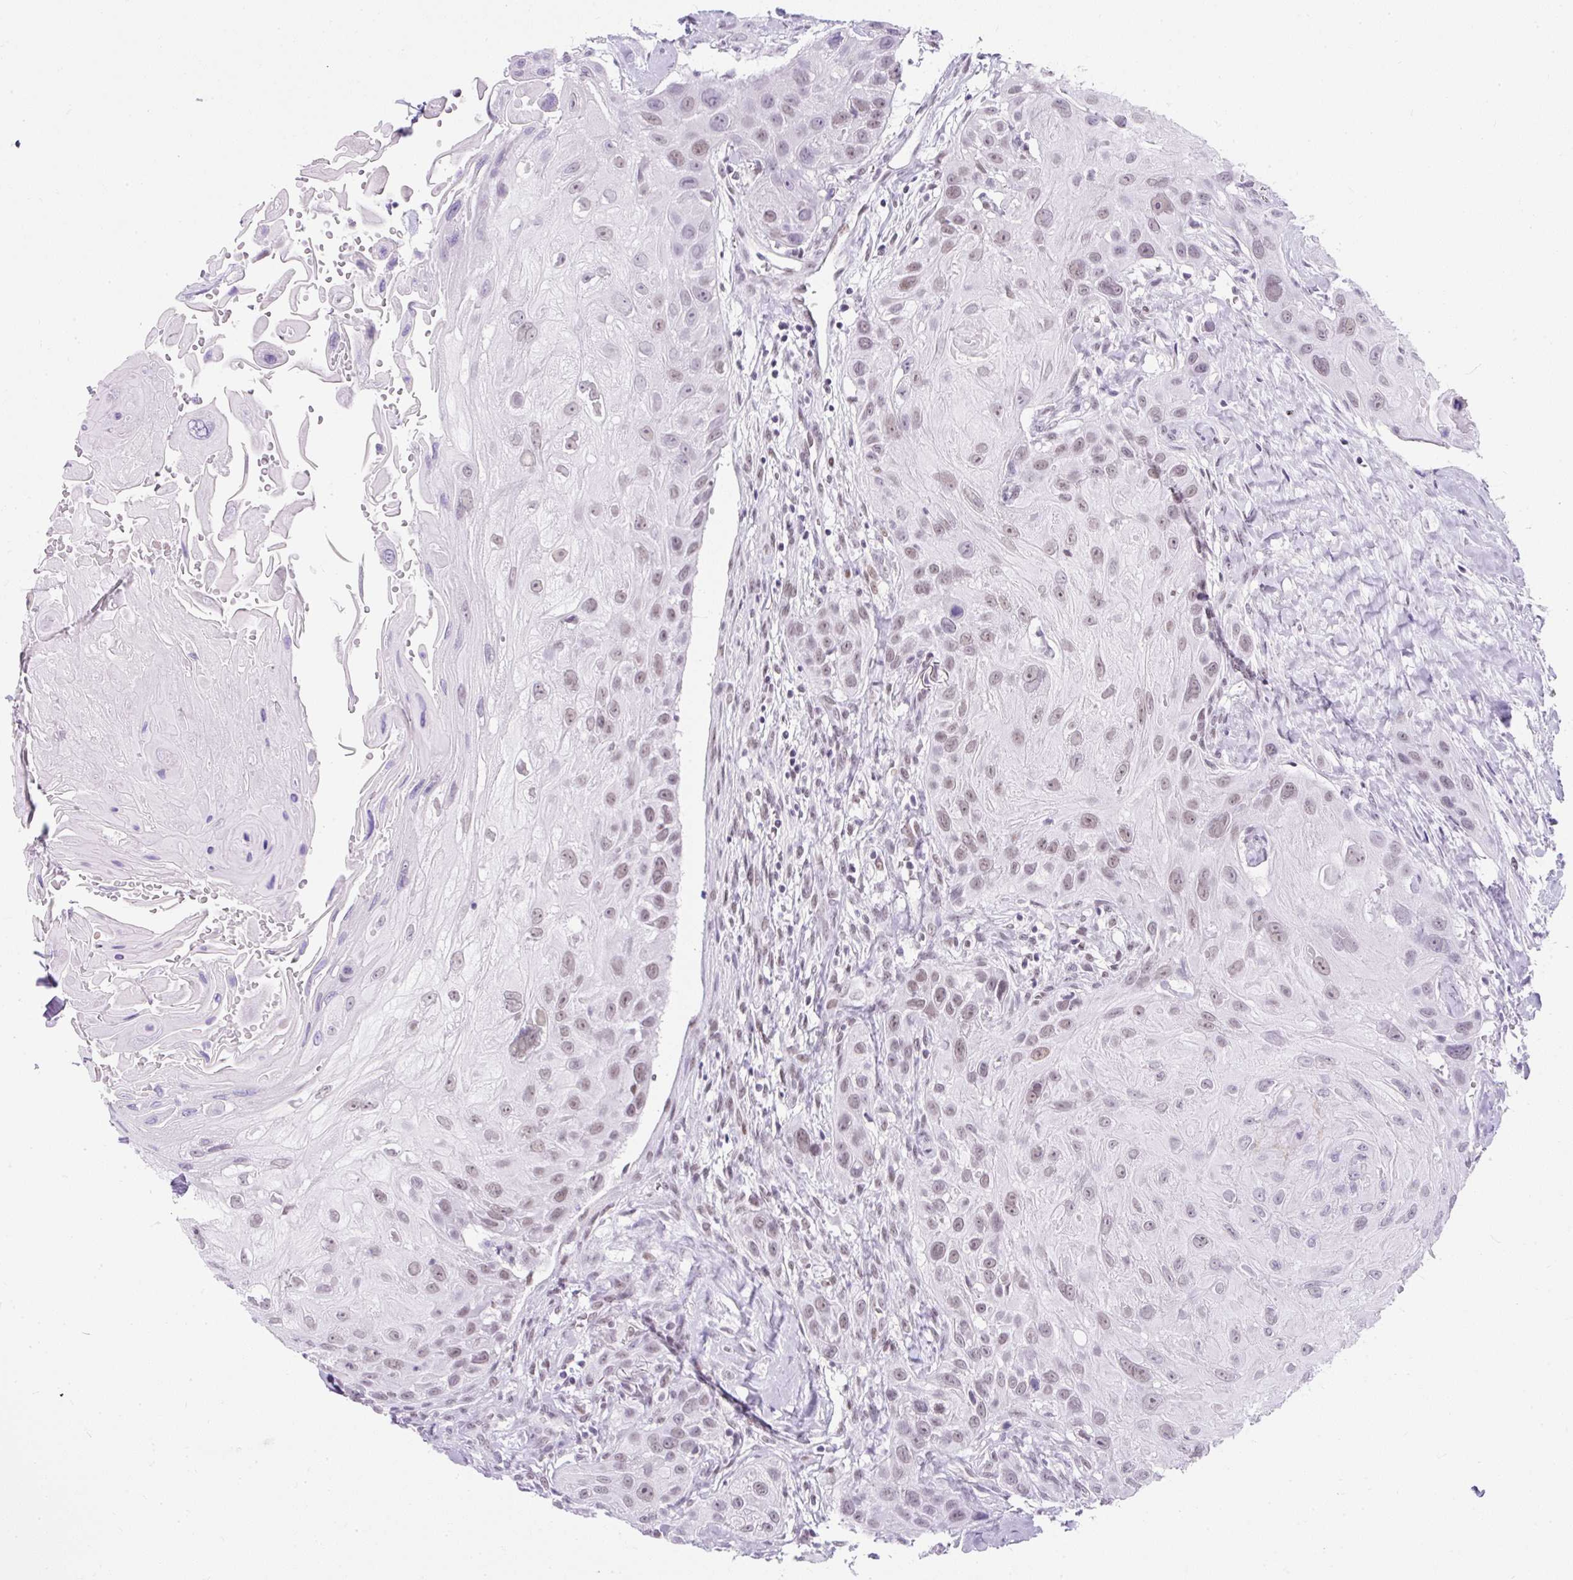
{"staining": {"intensity": "weak", "quantity": "<25%", "location": "nuclear"}, "tissue": "head and neck cancer", "cell_type": "Tumor cells", "image_type": "cancer", "snomed": [{"axis": "morphology", "description": "Squamous cell carcinoma, NOS"}, {"axis": "topography", "description": "Head-Neck"}], "caption": "Head and neck cancer (squamous cell carcinoma) was stained to show a protein in brown. There is no significant expression in tumor cells. The staining is performed using DAB brown chromogen with nuclei counter-stained in using hematoxylin.", "gene": "PLCXD2", "patient": {"sex": "male", "age": 81}}